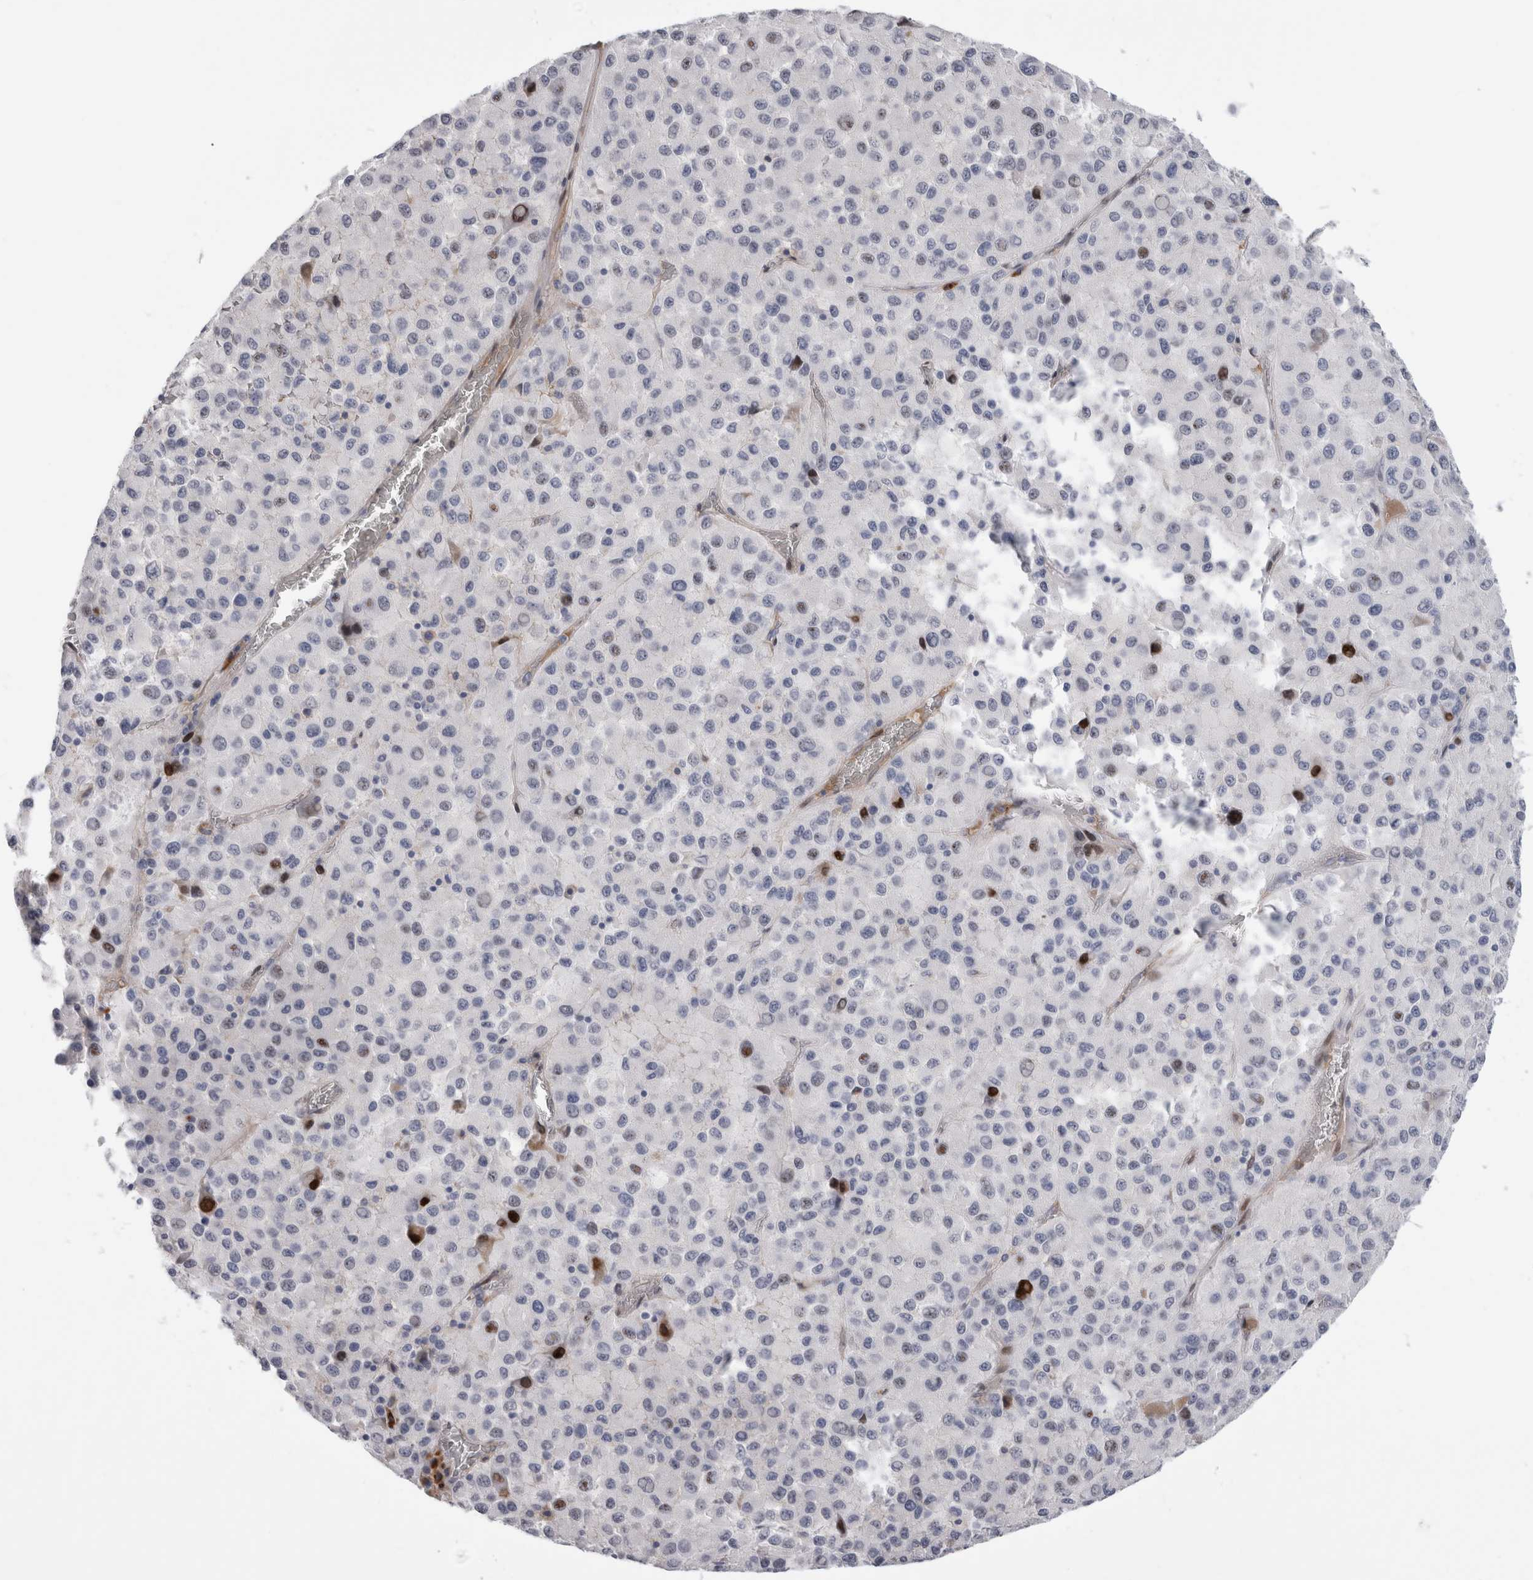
{"staining": {"intensity": "strong", "quantity": "<25%", "location": "nuclear"}, "tissue": "melanoma", "cell_type": "Tumor cells", "image_type": "cancer", "snomed": [{"axis": "morphology", "description": "Malignant melanoma, Metastatic site"}, {"axis": "topography", "description": "Lung"}], "caption": "A brown stain labels strong nuclear staining of a protein in malignant melanoma (metastatic site) tumor cells. (DAB IHC with brightfield microscopy, high magnification).", "gene": "DMTN", "patient": {"sex": "male", "age": 64}}